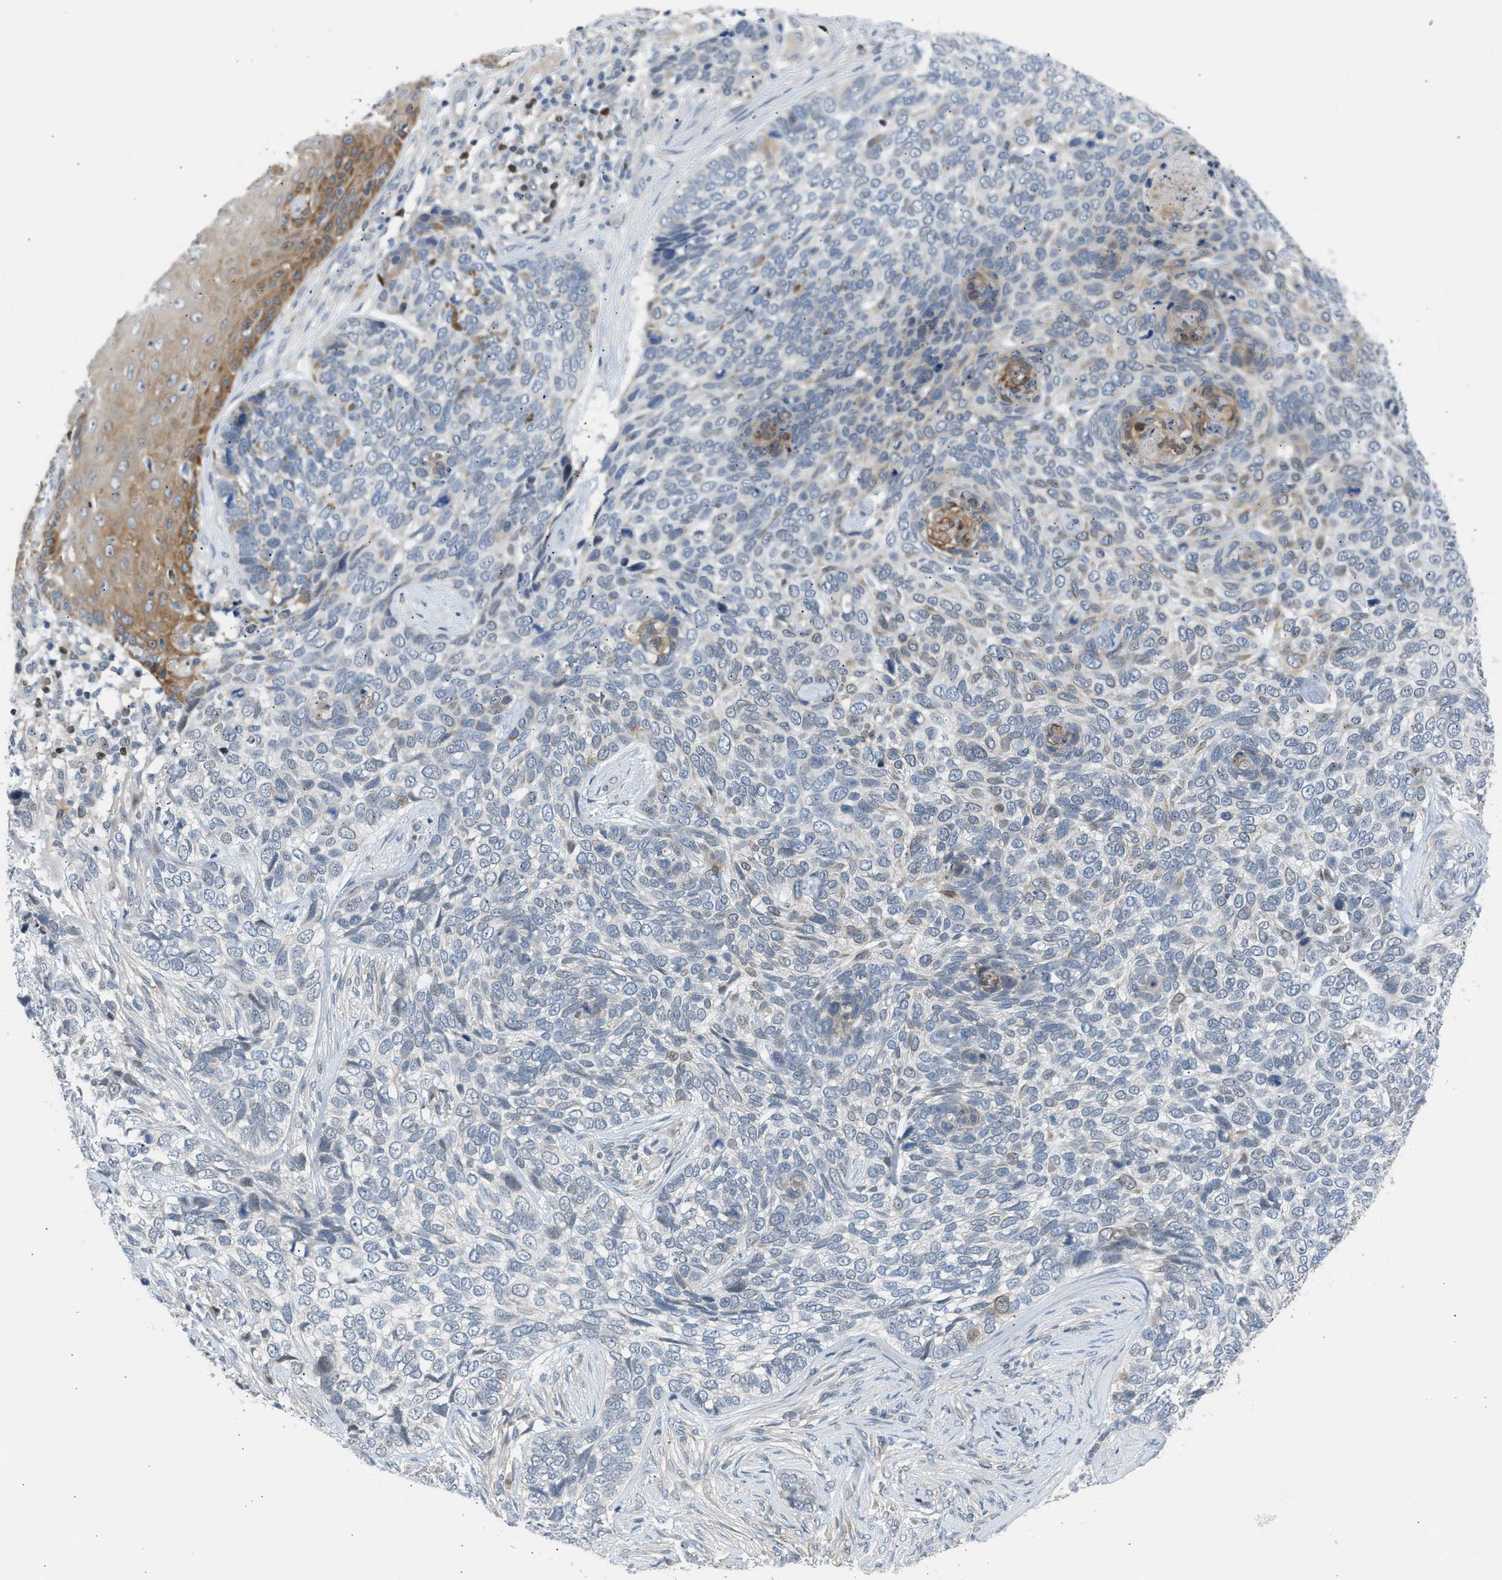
{"staining": {"intensity": "weak", "quantity": "<25%", "location": "cytoplasmic/membranous"}, "tissue": "skin cancer", "cell_type": "Tumor cells", "image_type": "cancer", "snomed": [{"axis": "morphology", "description": "Basal cell carcinoma"}, {"axis": "topography", "description": "Skin"}], "caption": "Tumor cells are negative for protein expression in human basal cell carcinoma (skin). (Brightfield microscopy of DAB (3,3'-diaminobenzidine) IHC at high magnification).", "gene": "NPS", "patient": {"sex": "female", "age": 64}}